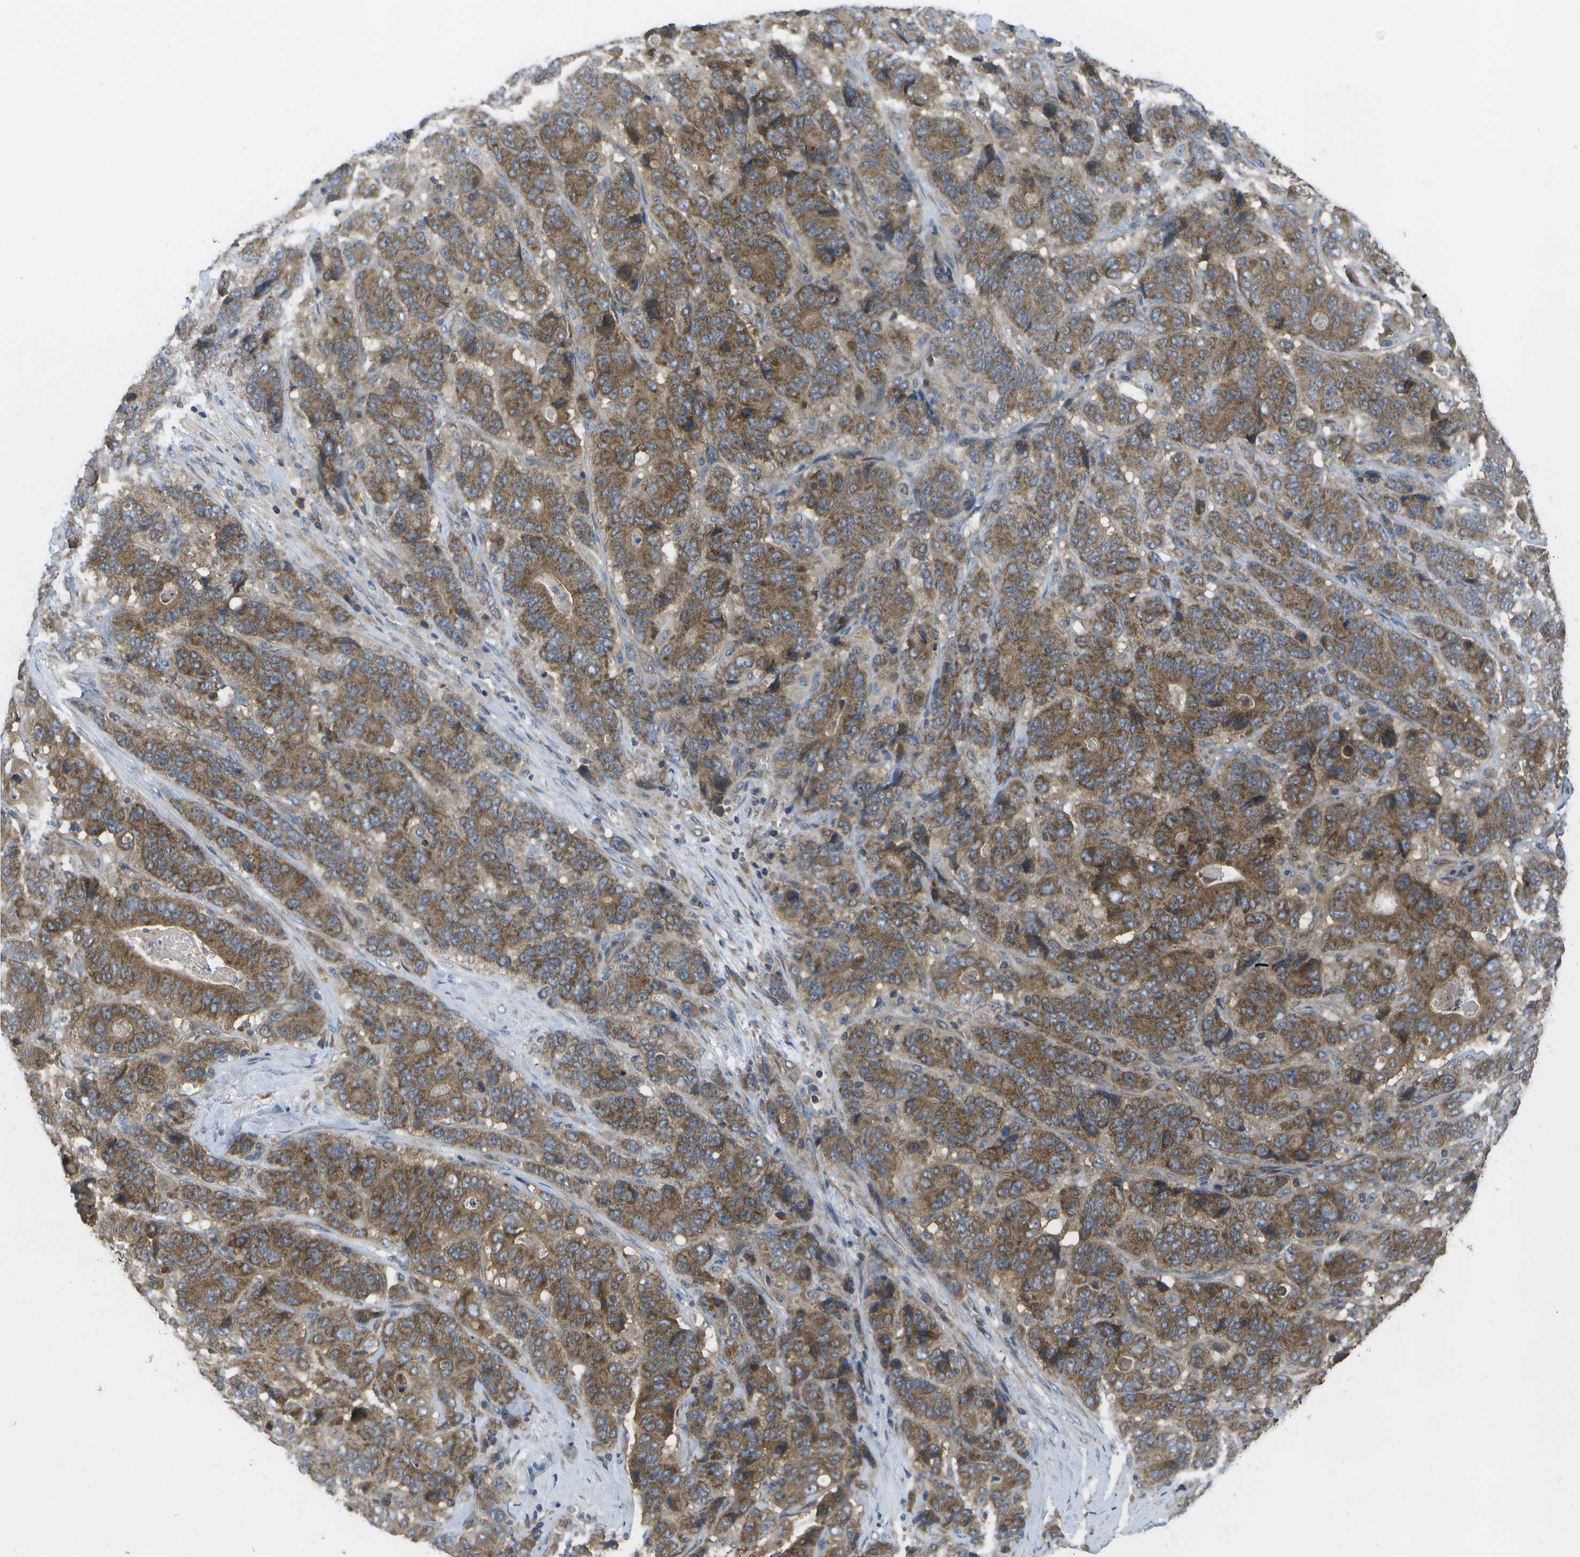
{"staining": {"intensity": "strong", "quantity": ">75%", "location": "cytoplasmic/membranous"}, "tissue": "stomach cancer", "cell_type": "Tumor cells", "image_type": "cancer", "snomed": [{"axis": "morphology", "description": "Adenocarcinoma, NOS"}, {"axis": "topography", "description": "Stomach"}], "caption": "Brown immunohistochemical staining in human stomach adenocarcinoma exhibits strong cytoplasmic/membranous positivity in about >75% of tumor cells.", "gene": "DPM3", "patient": {"sex": "female", "age": 73}}